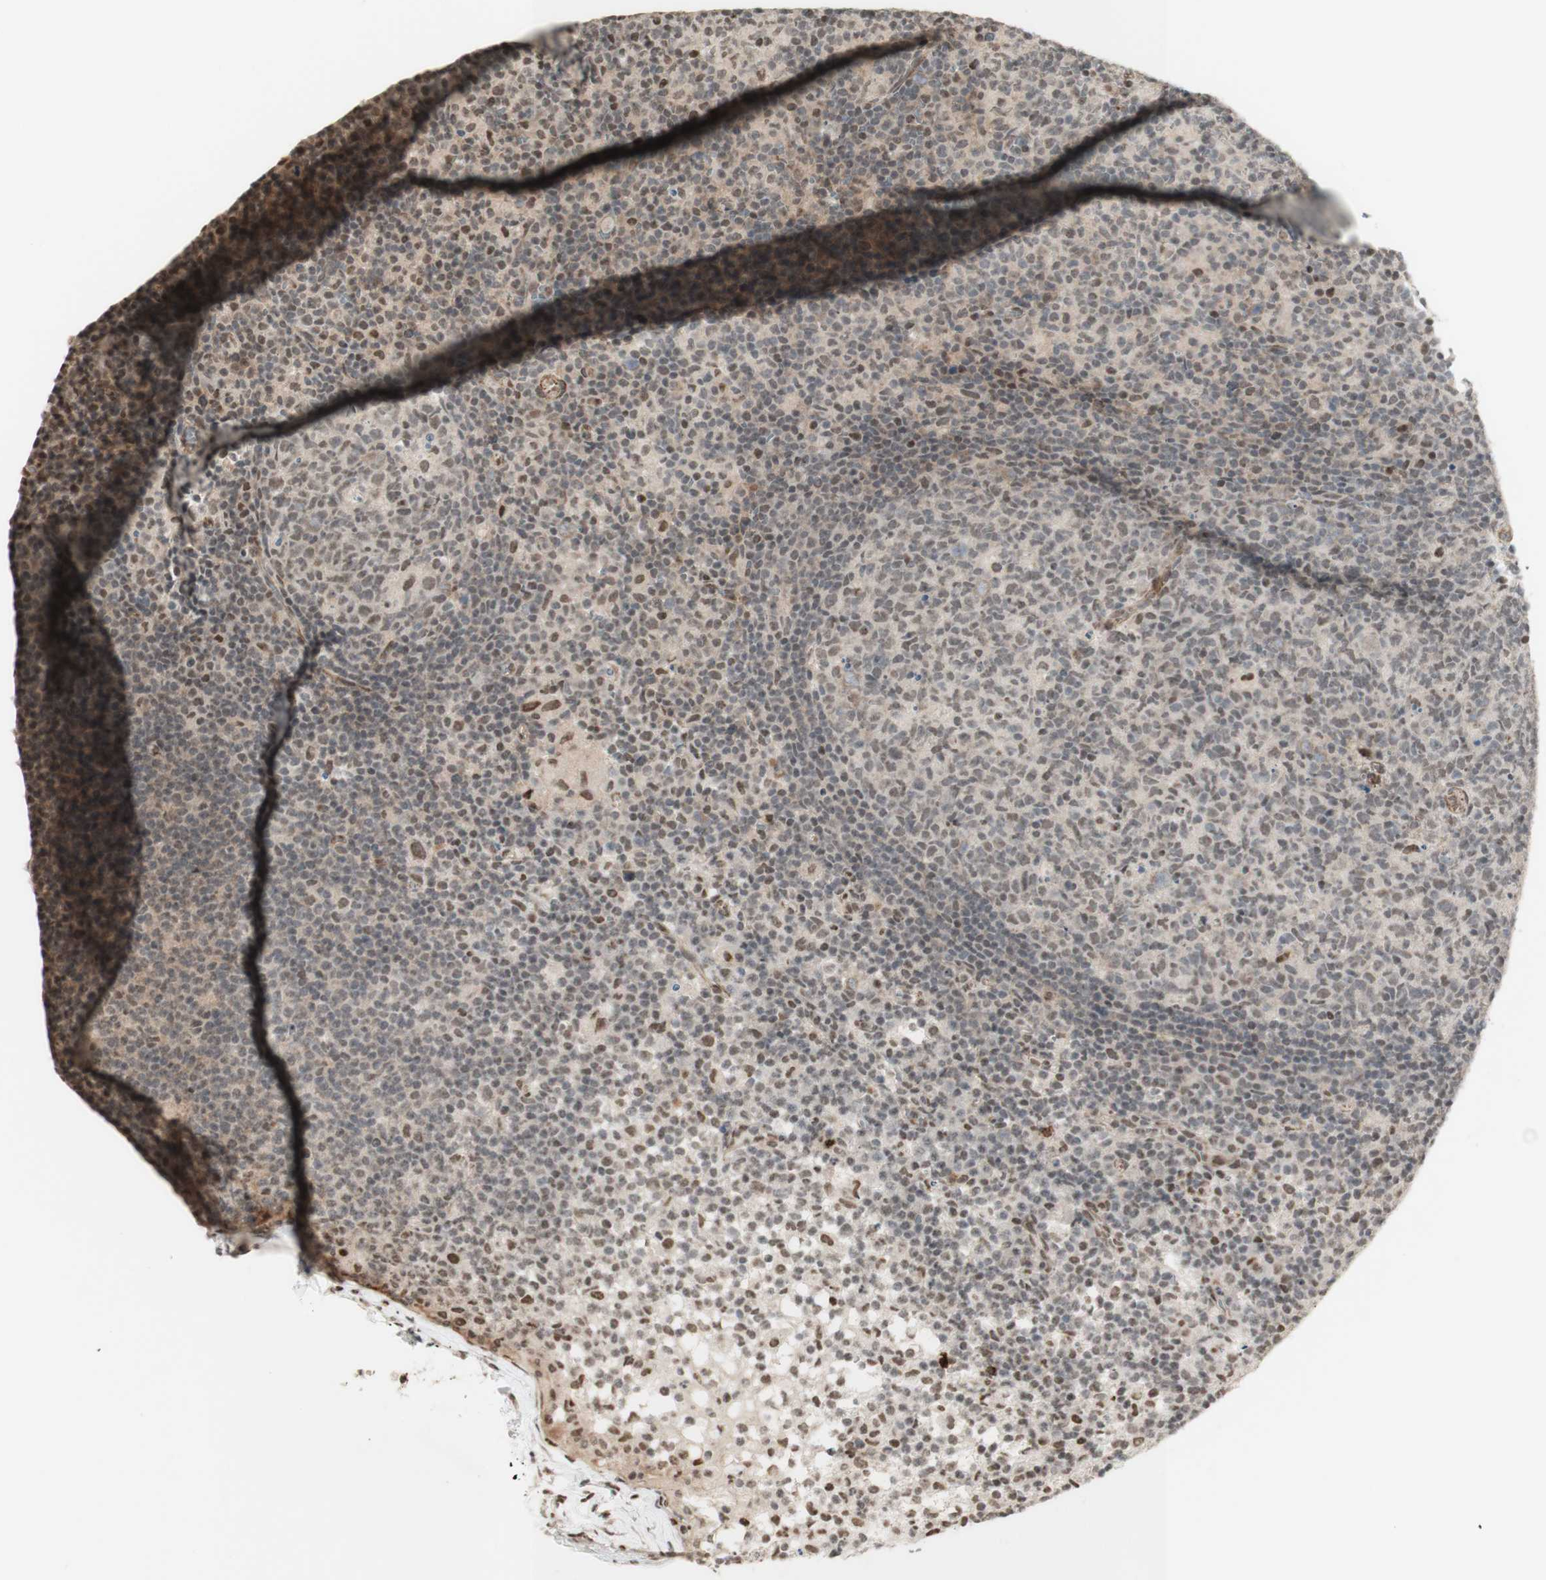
{"staining": {"intensity": "weak", "quantity": "25%-75%", "location": "nuclear"}, "tissue": "lymph node", "cell_type": "Germinal center cells", "image_type": "normal", "snomed": [{"axis": "morphology", "description": "Normal tissue, NOS"}, {"axis": "morphology", "description": "Inflammation, NOS"}, {"axis": "topography", "description": "Lymph node"}], "caption": "This is a histology image of IHC staining of benign lymph node, which shows weak positivity in the nuclear of germinal center cells.", "gene": "ZMYM6", "patient": {"sex": "male", "age": 55}}